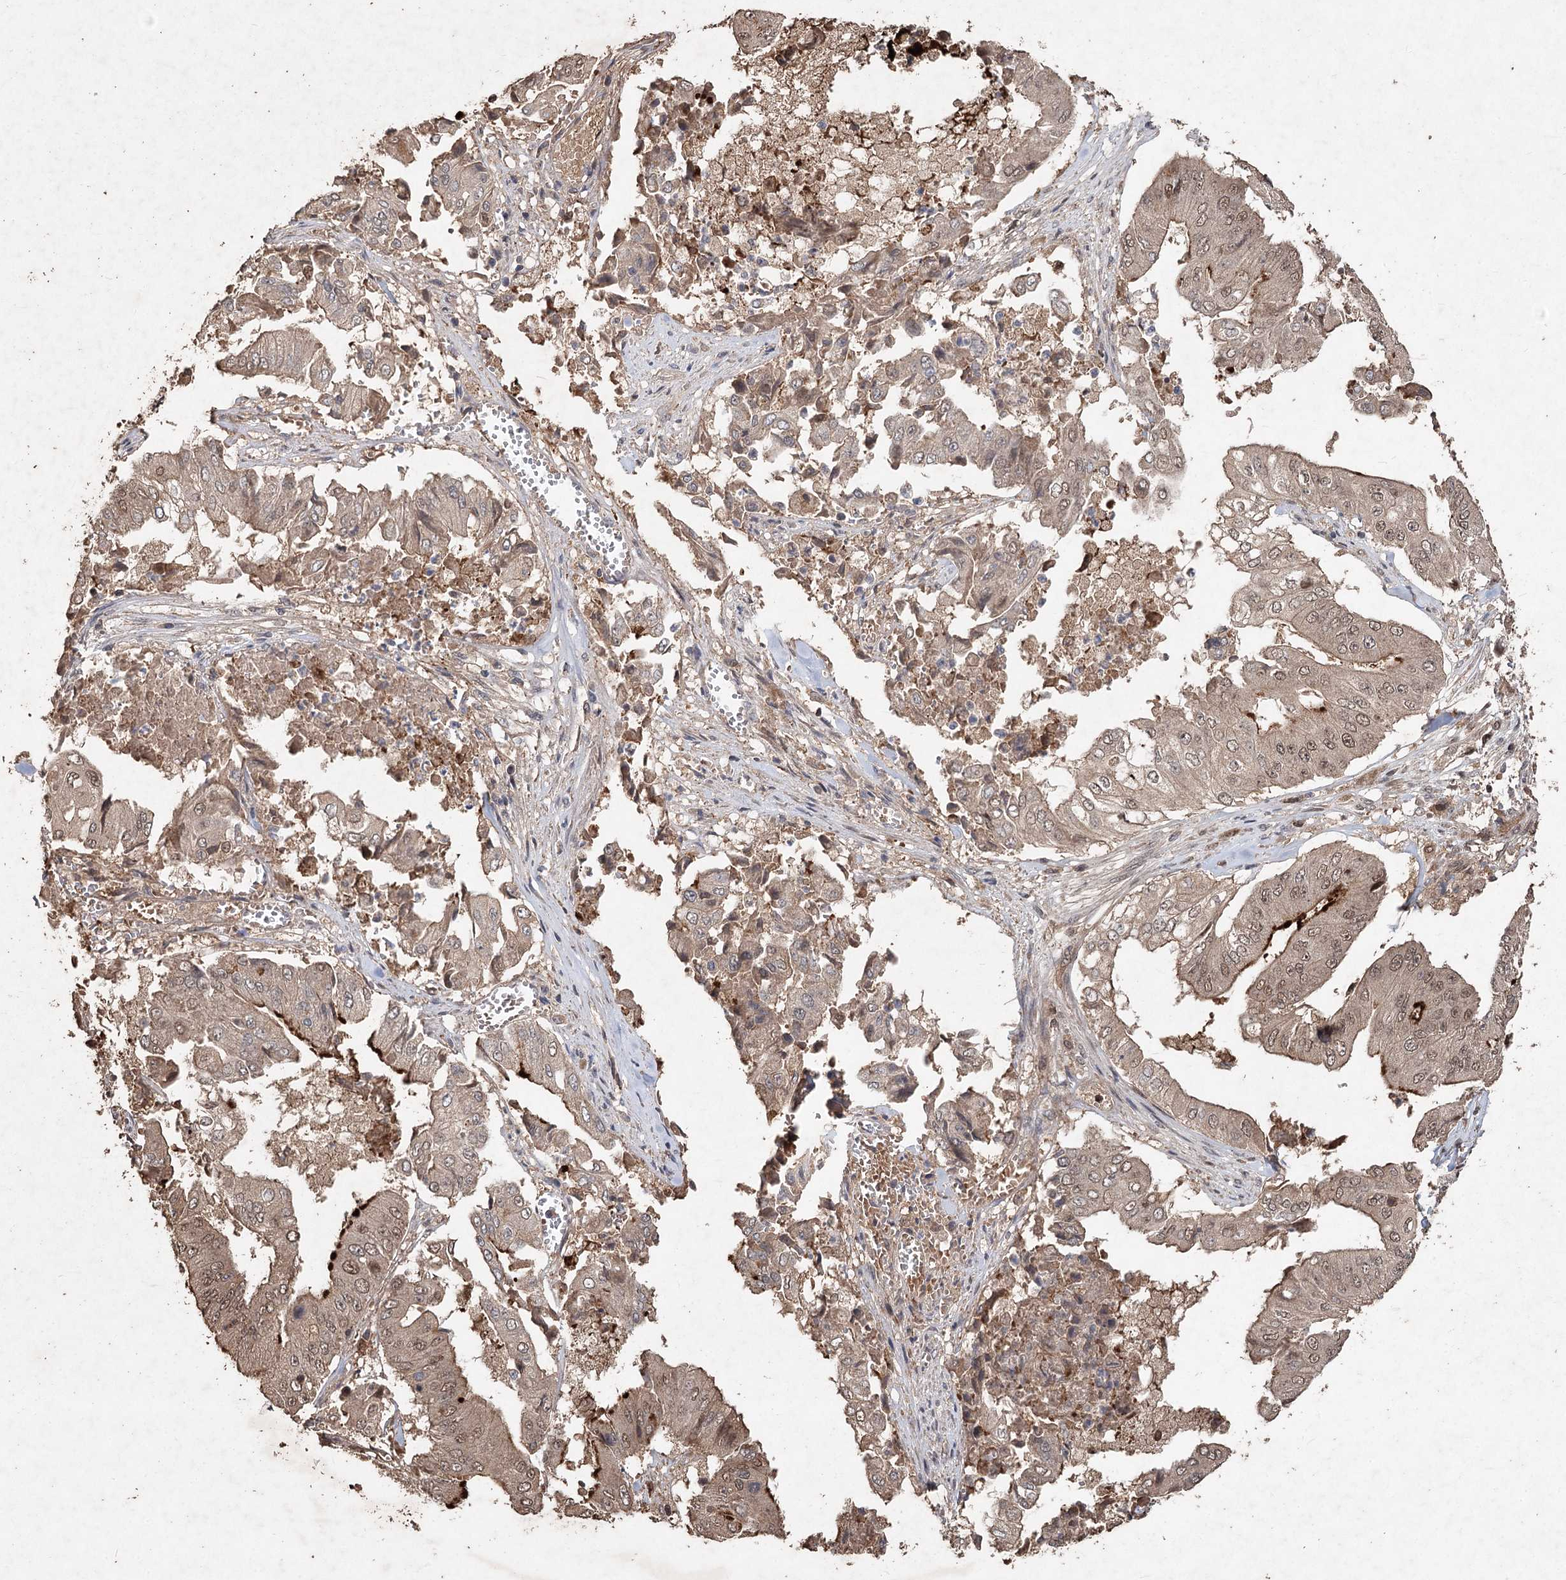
{"staining": {"intensity": "strong", "quantity": "<25%", "location": "cytoplasmic/membranous,nuclear"}, "tissue": "pancreatic cancer", "cell_type": "Tumor cells", "image_type": "cancer", "snomed": [{"axis": "morphology", "description": "Adenocarcinoma, NOS"}, {"axis": "topography", "description": "Pancreas"}], "caption": "Protein expression analysis of pancreatic adenocarcinoma exhibits strong cytoplasmic/membranous and nuclear staining in about <25% of tumor cells.", "gene": "FBXO7", "patient": {"sex": "female", "age": 77}}